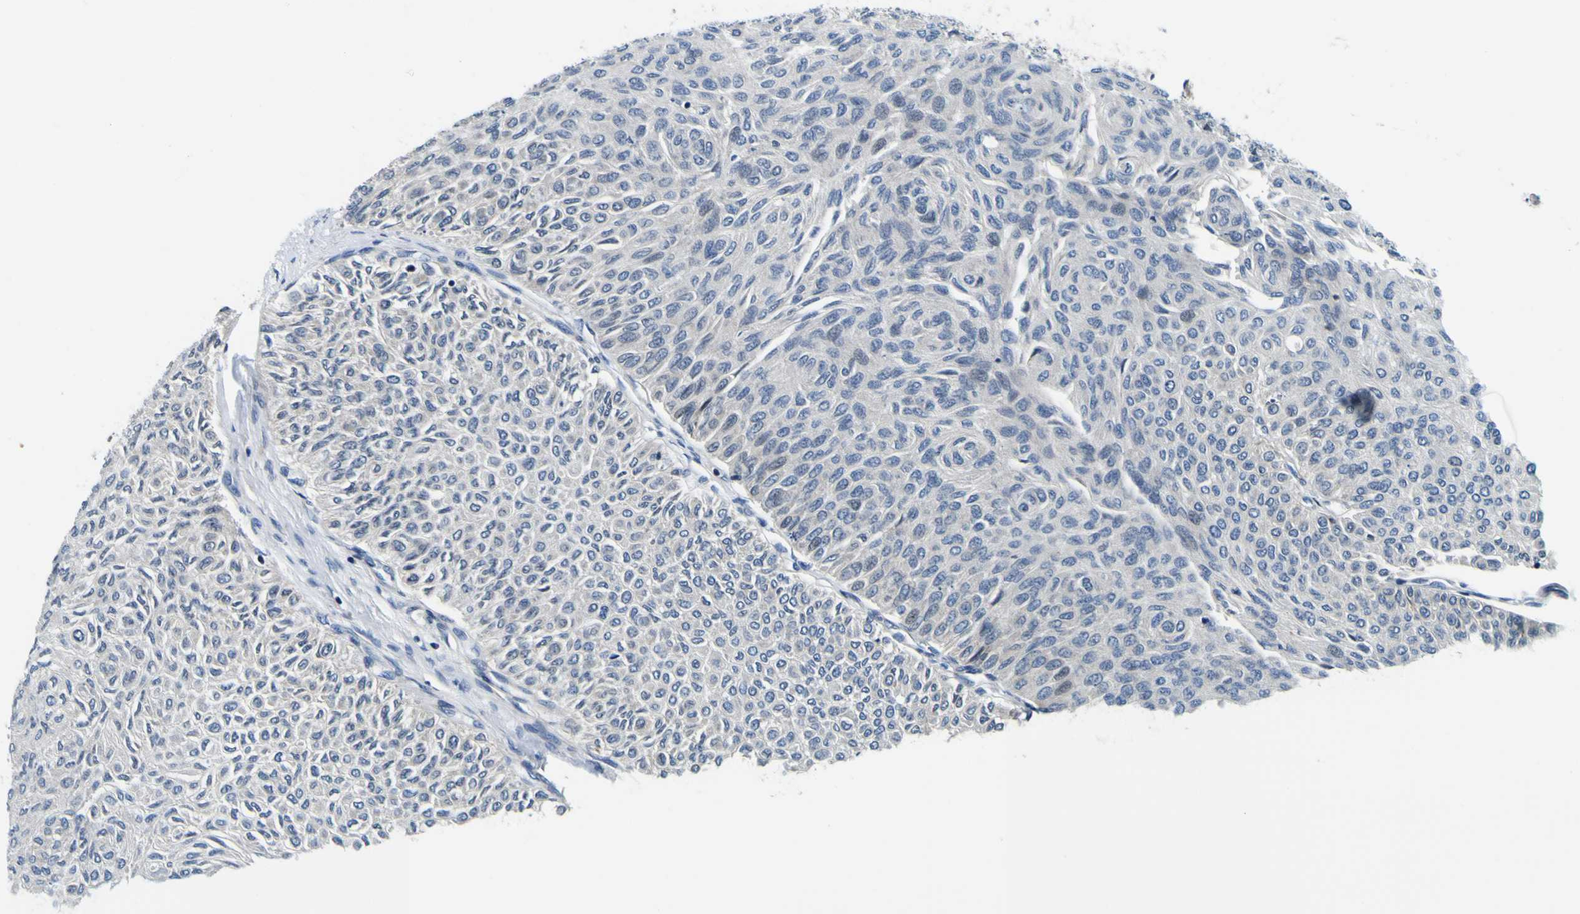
{"staining": {"intensity": "negative", "quantity": "none", "location": "none"}, "tissue": "urothelial cancer", "cell_type": "Tumor cells", "image_type": "cancer", "snomed": [{"axis": "morphology", "description": "Urothelial carcinoma, Low grade"}, {"axis": "topography", "description": "Urinary bladder"}], "caption": "Urothelial cancer was stained to show a protein in brown. There is no significant positivity in tumor cells.", "gene": "NLRP3", "patient": {"sex": "male", "age": 78}}